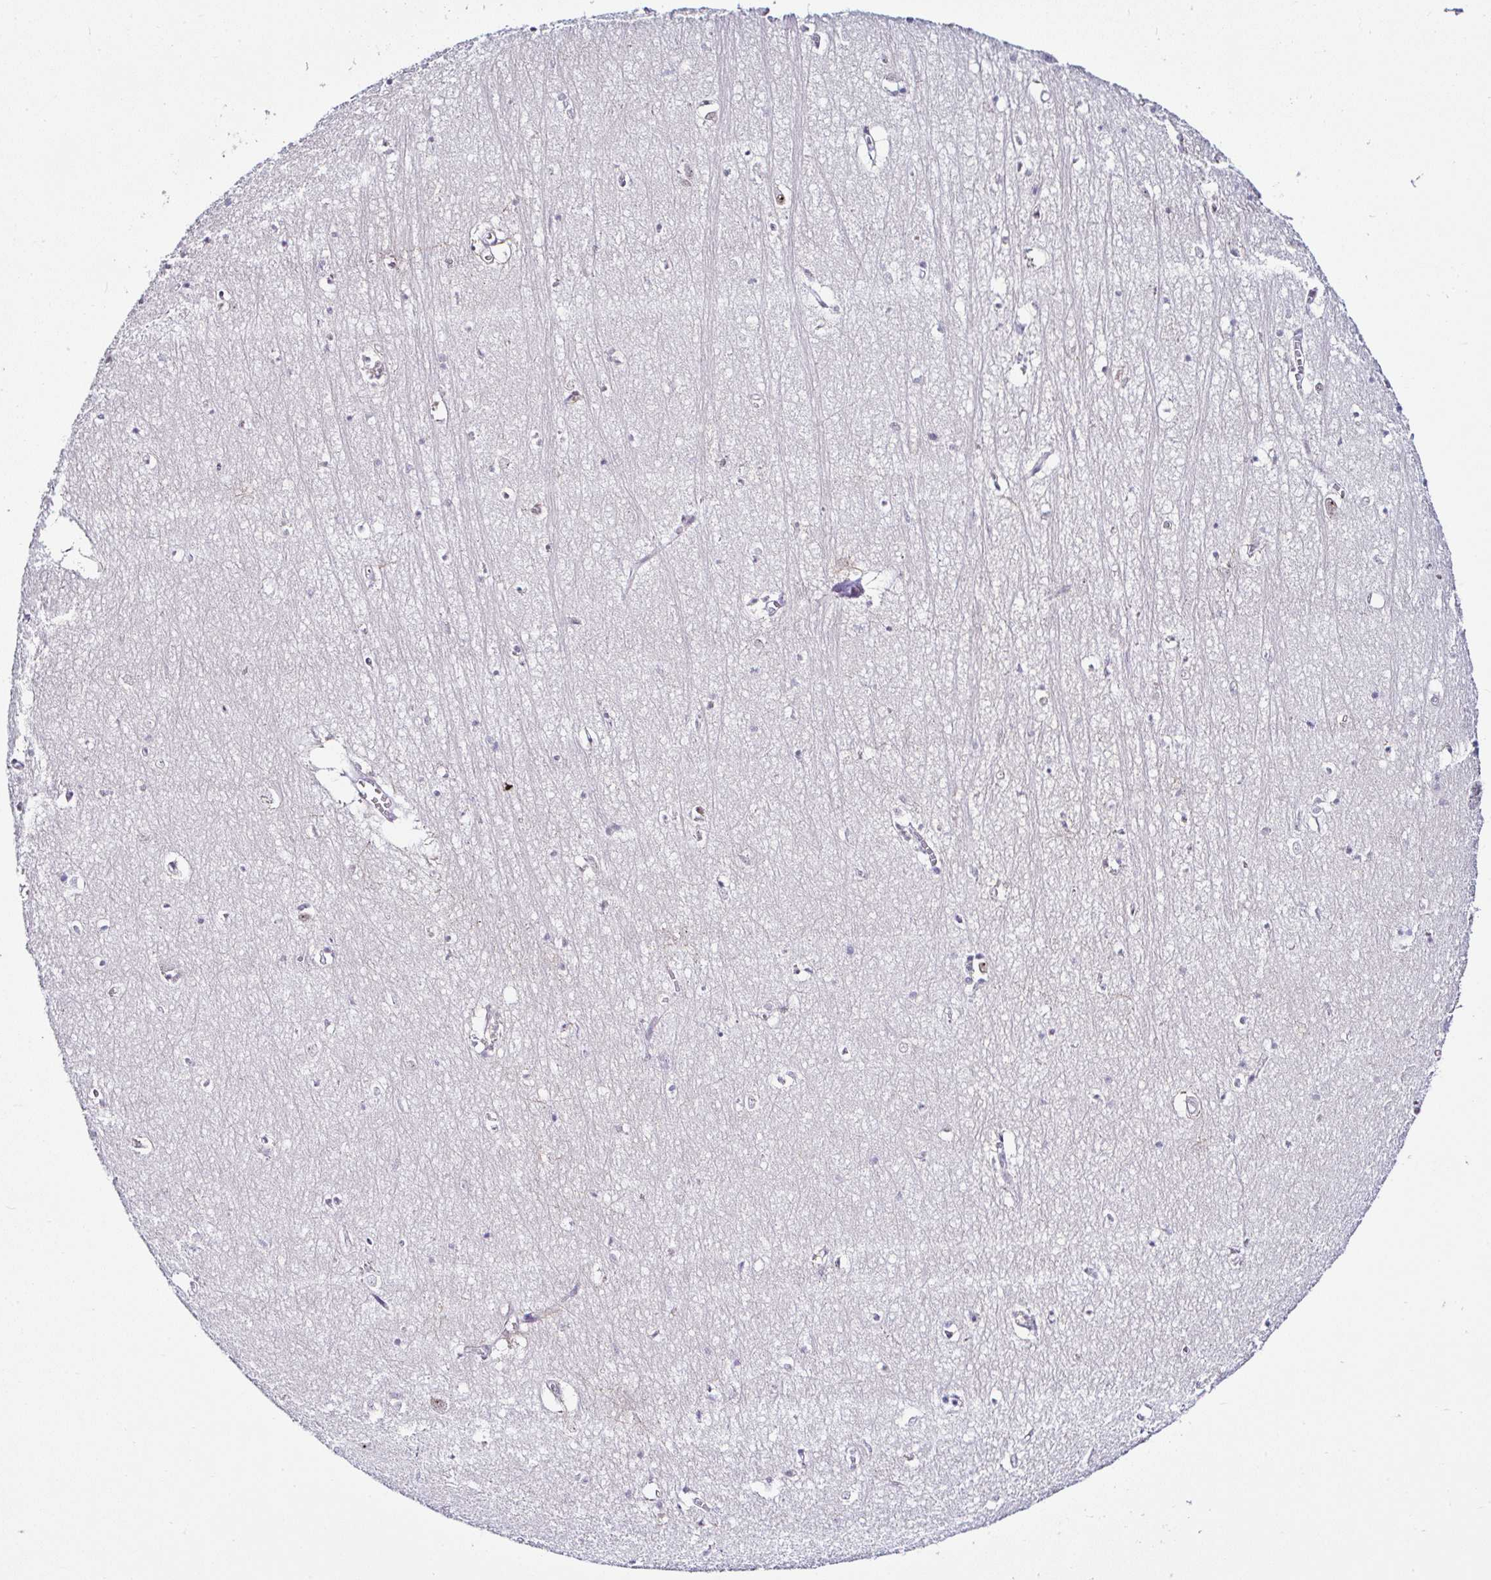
{"staining": {"intensity": "negative", "quantity": "none", "location": "none"}, "tissue": "hippocampus", "cell_type": "Glial cells", "image_type": "normal", "snomed": [{"axis": "morphology", "description": "Normal tissue, NOS"}, {"axis": "topography", "description": "Hippocampus"}], "caption": "The photomicrograph exhibits no significant positivity in glial cells of hippocampus.", "gene": "PTPN2", "patient": {"sex": "female", "age": 64}}